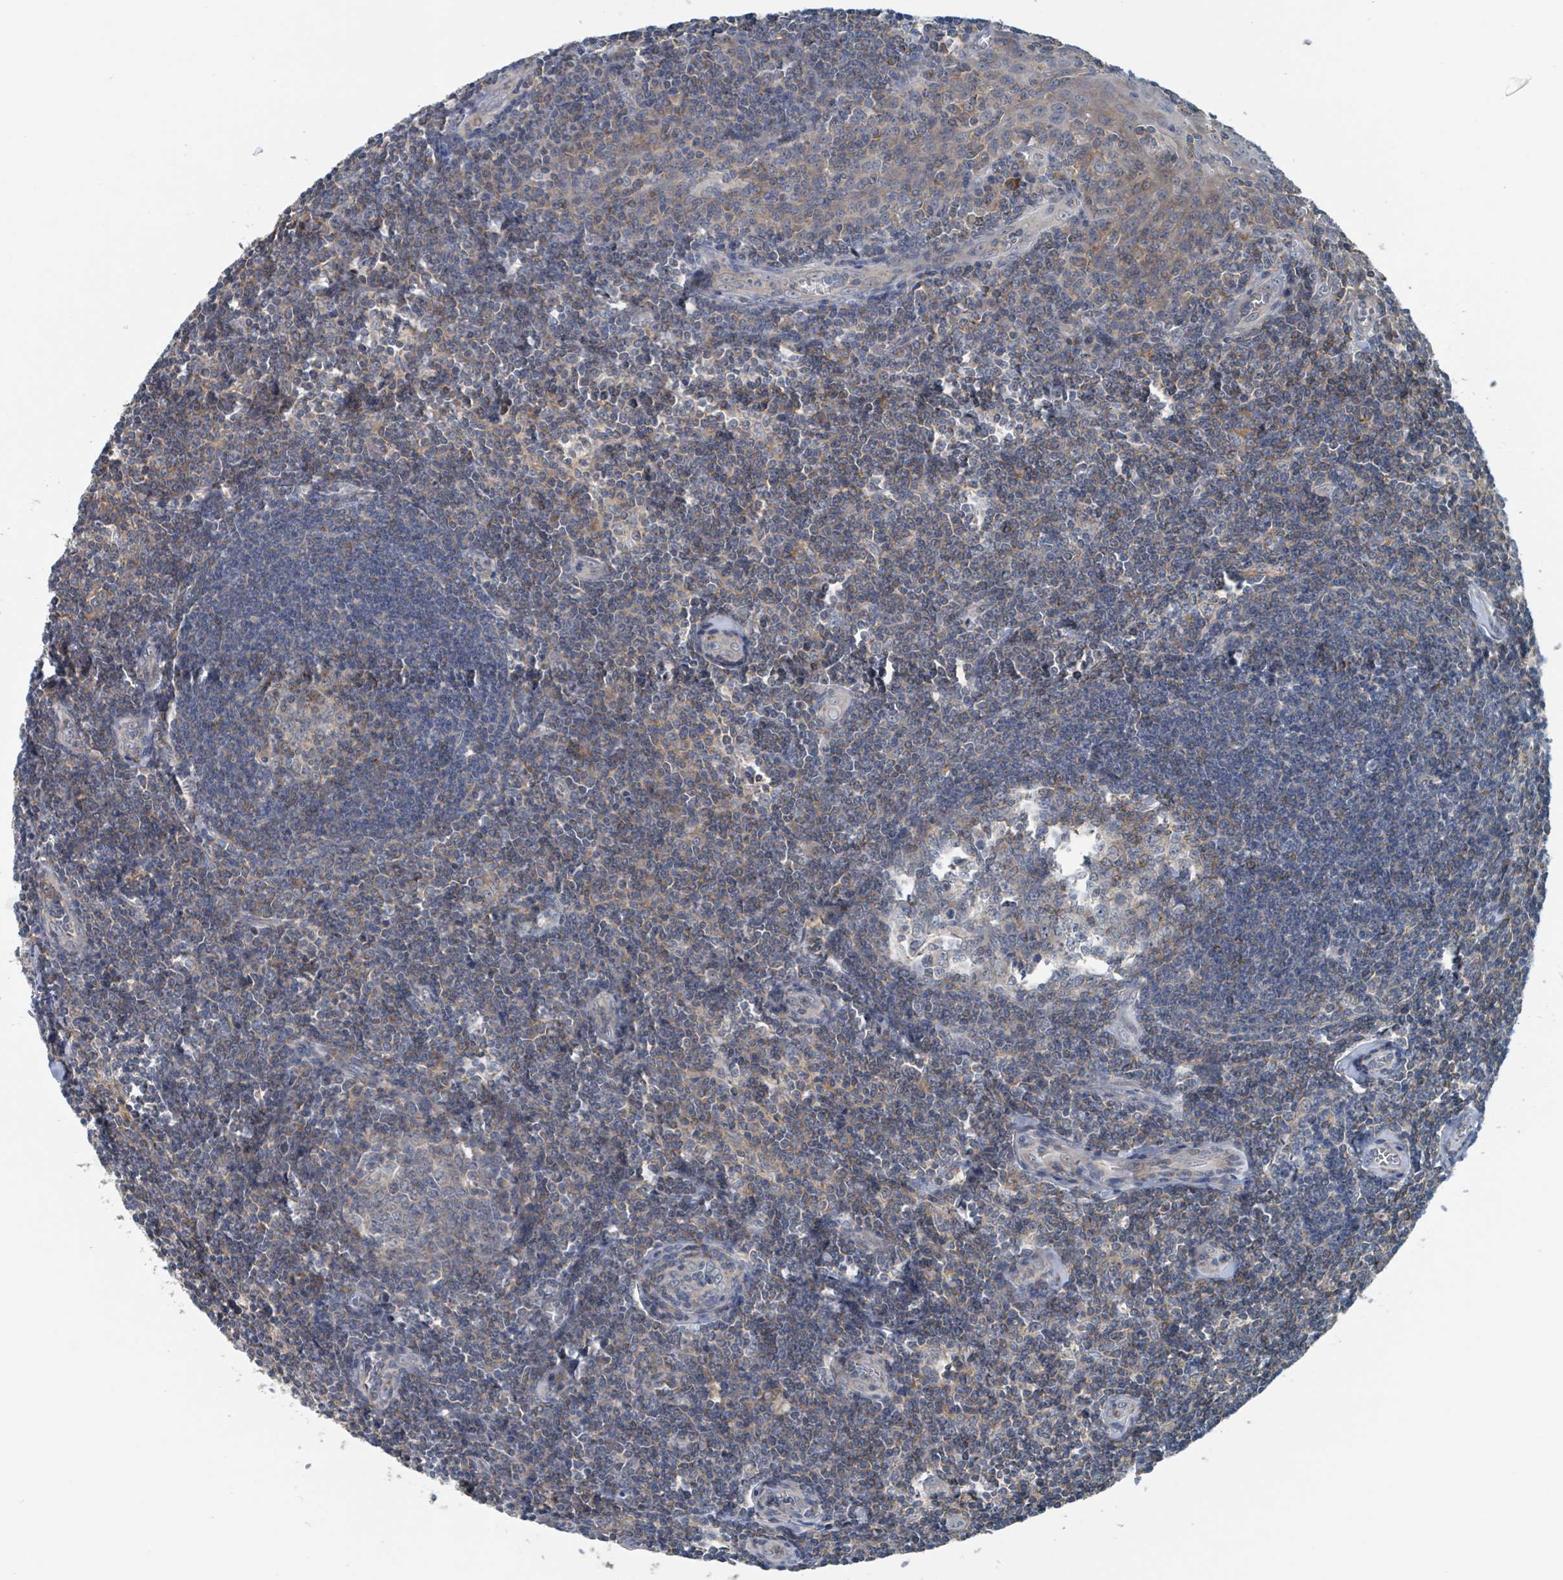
{"staining": {"intensity": "weak", "quantity": "<25%", "location": "cytoplasmic/membranous"}, "tissue": "tonsil", "cell_type": "Germinal center cells", "image_type": "normal", "snomed": [{"axis": "morphology", "description": "Normal tissue, NOS"}, {"axis": "topography", "description": "Tonsil"}], "caption": "IHC histopathology image of unremarkable tonsil: tonsil stained with DAB demonstrates no significant protein expression in germinal center cells.", "gene": "ACBD4", "patient": {"sex": "male", "age": 27}}